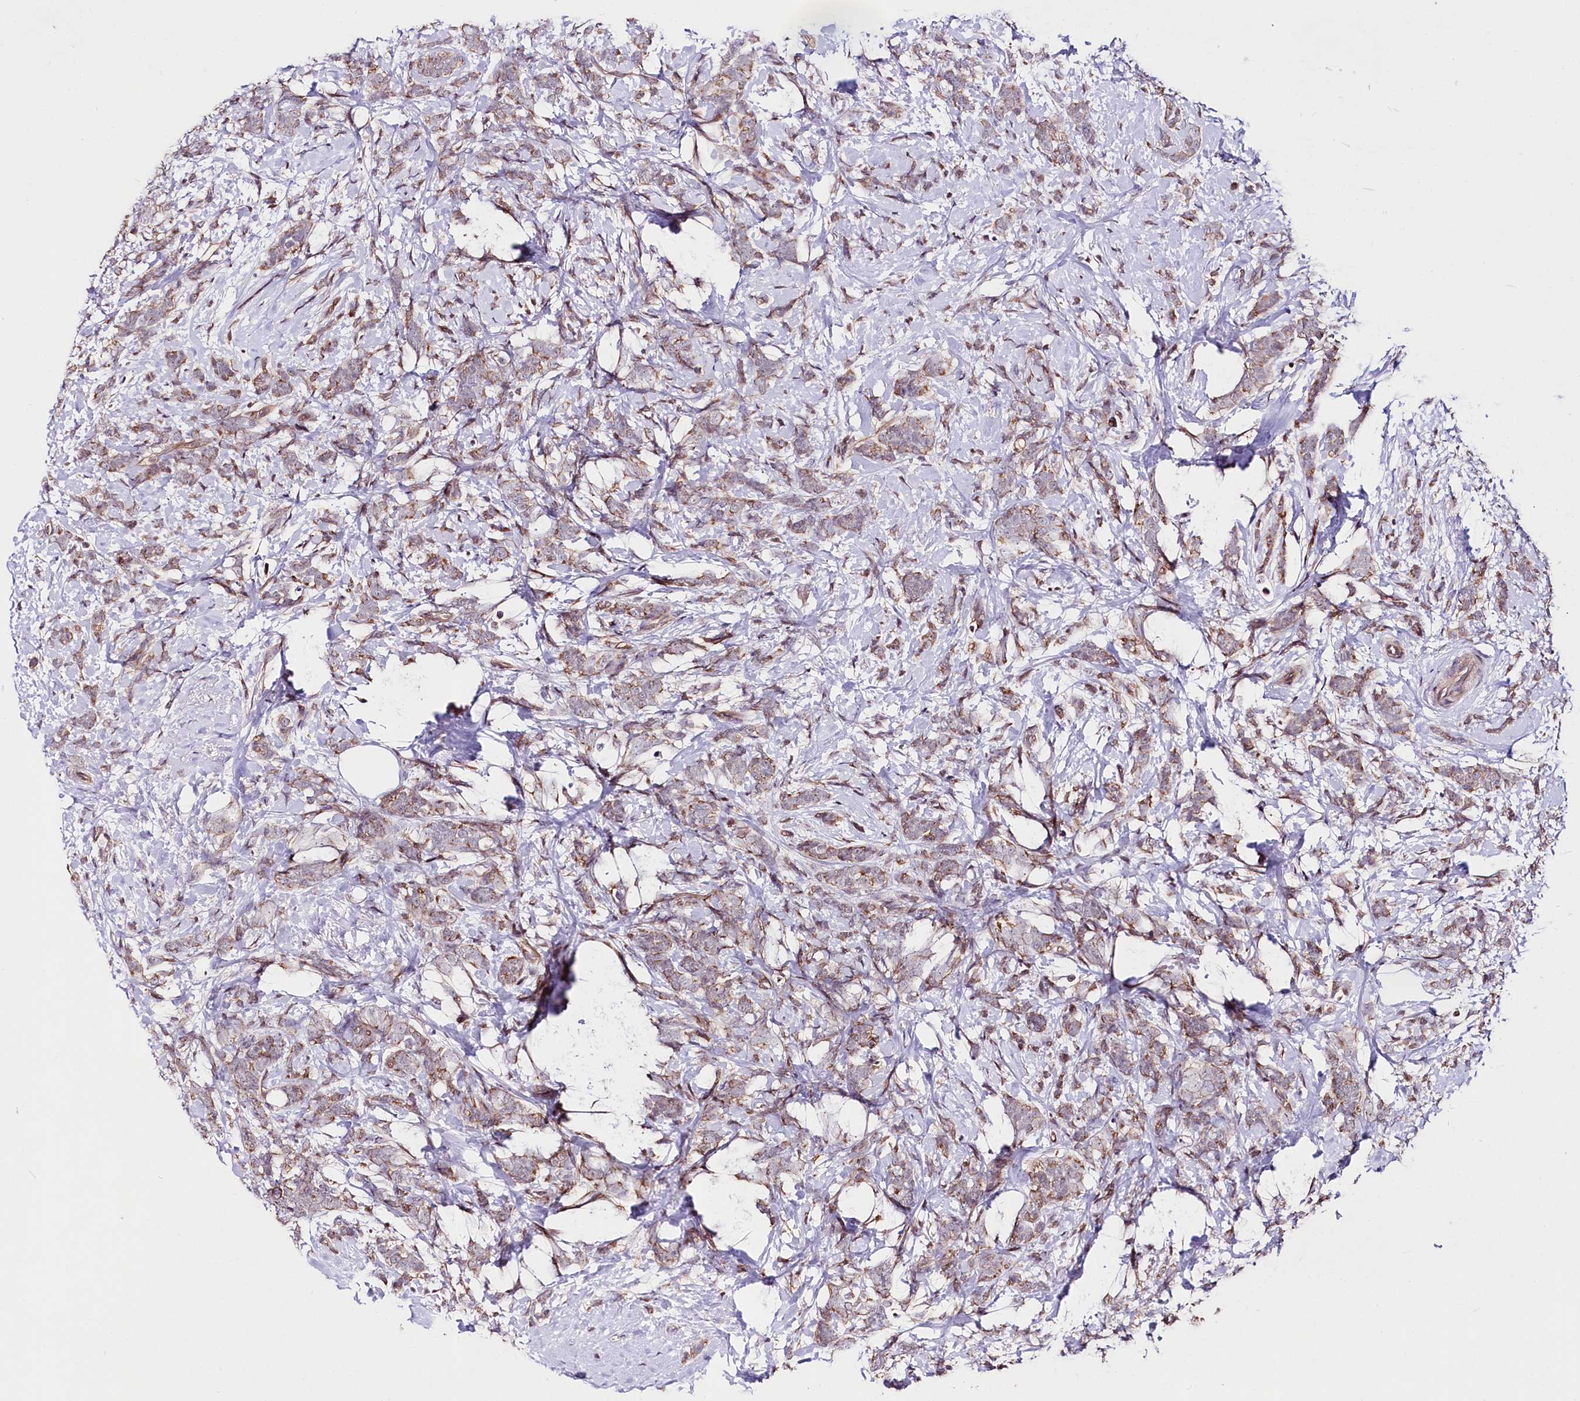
{"staining": {"intensity": "weak", "quantity": ">75%", "location": "cytoplasmic/membranous"}, "tissue": "breast cancer", "cell_type": "Tumor cells", "image_type": "cancer", "snomed": [{"axis": "morphology", "description": "Lobular carcinoma"}, {"axis": "topography", "description": "Breast"}], "caption": "Breast cancer (lobular carcinoma) tissue shows weak cytoplasmic/membranous expression in approximately >75% of tumor cells, visualized by immunohistochemistry.", "gene": "TAFAZZIN", "patient": {"sex": "female", "age": 58}}